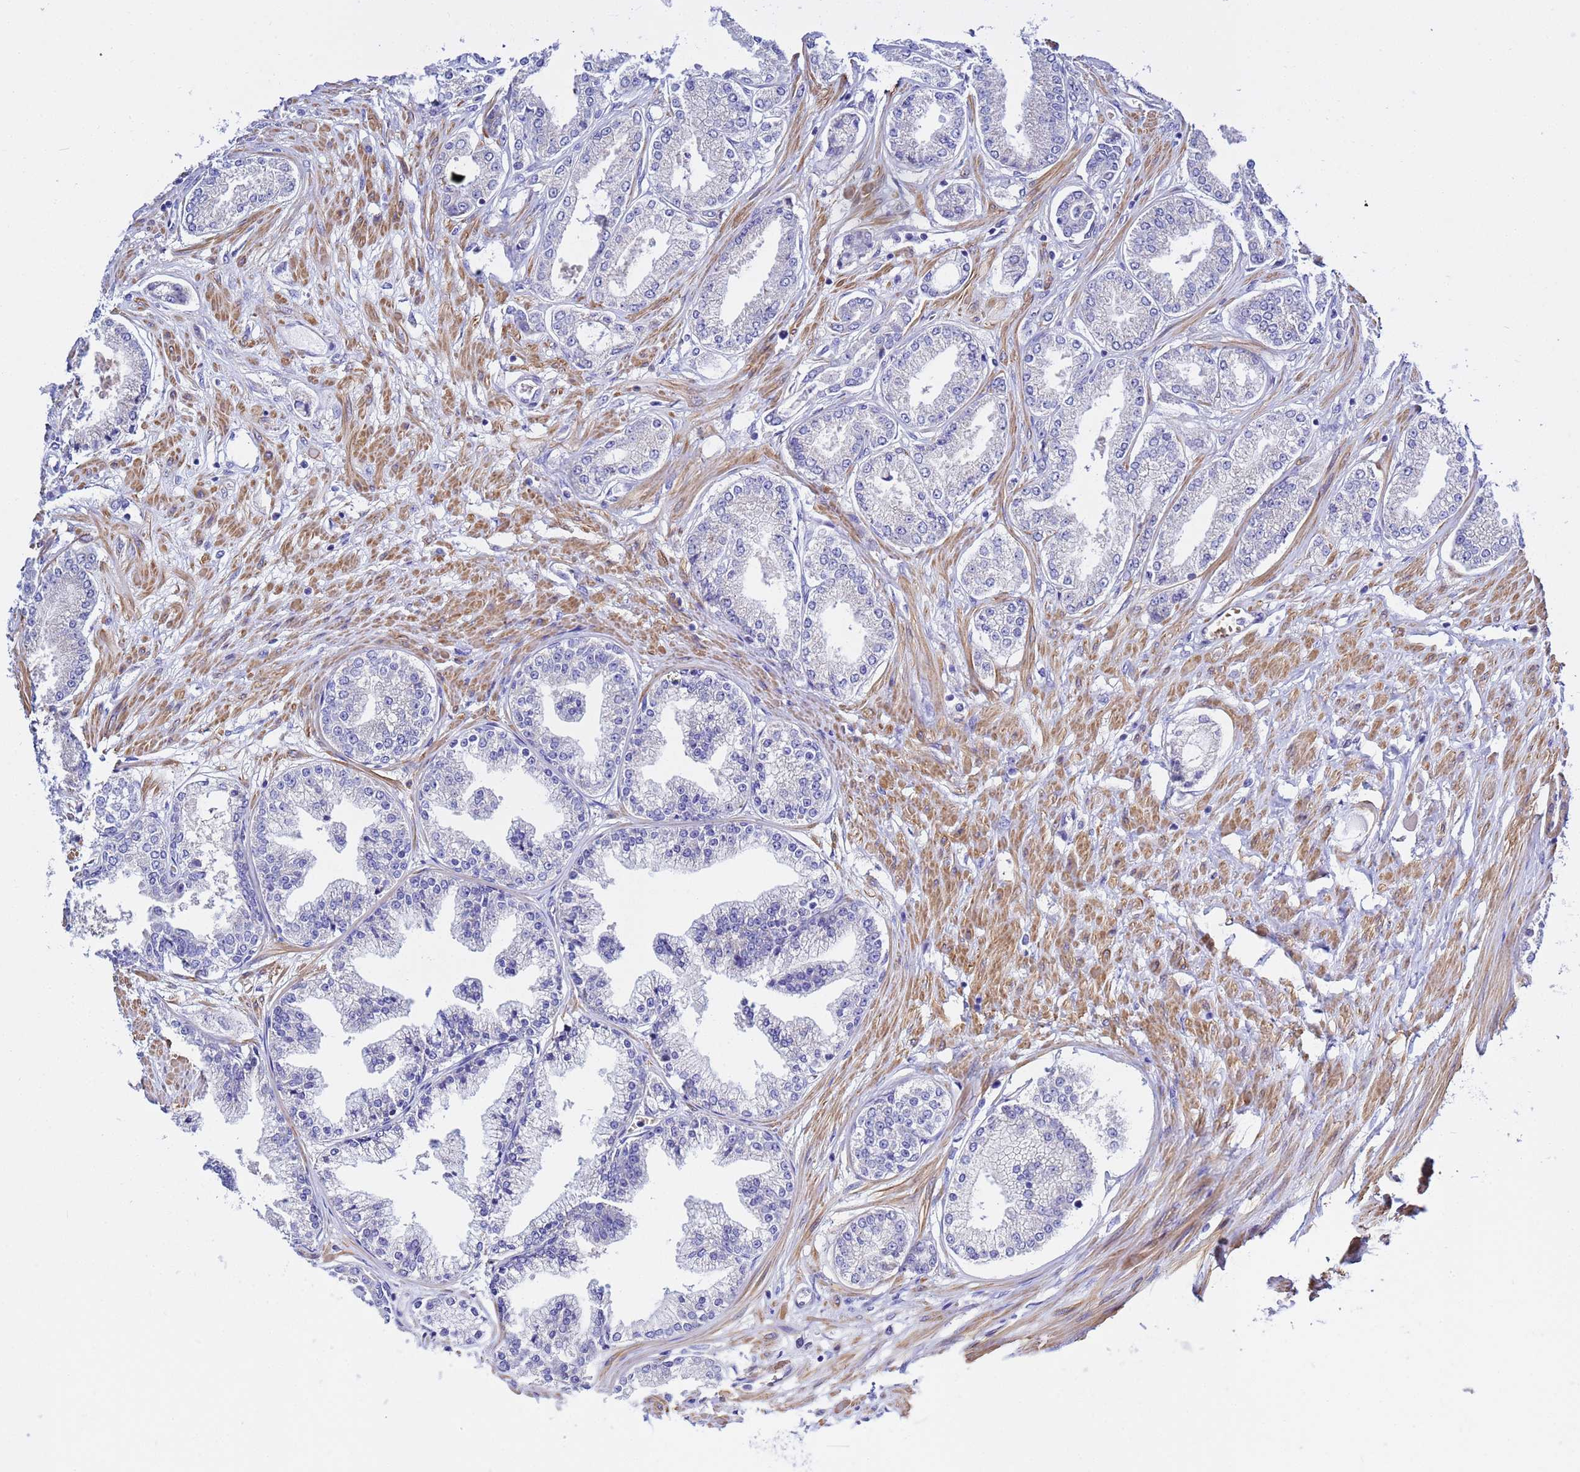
{"staining": {"intensity": "negative", "quantity": "none", "location": "none"}, "tissue": "prostate cancer", "cell_type": "Tumor cells", "image_type": "cancer", "snomed": [{"axis": "morphology", "description": "Adenocarcinoma, Low grade"}, {"axis": "topography", "description": "Prostate"}], "caption": "Prostate cancer (low-grade adenocarcinoma) was stained to show a protein in brown. There is no significant expression in tumor cells.", "gene": "USP18", "patient": {"sex": "male", "age": 63}}